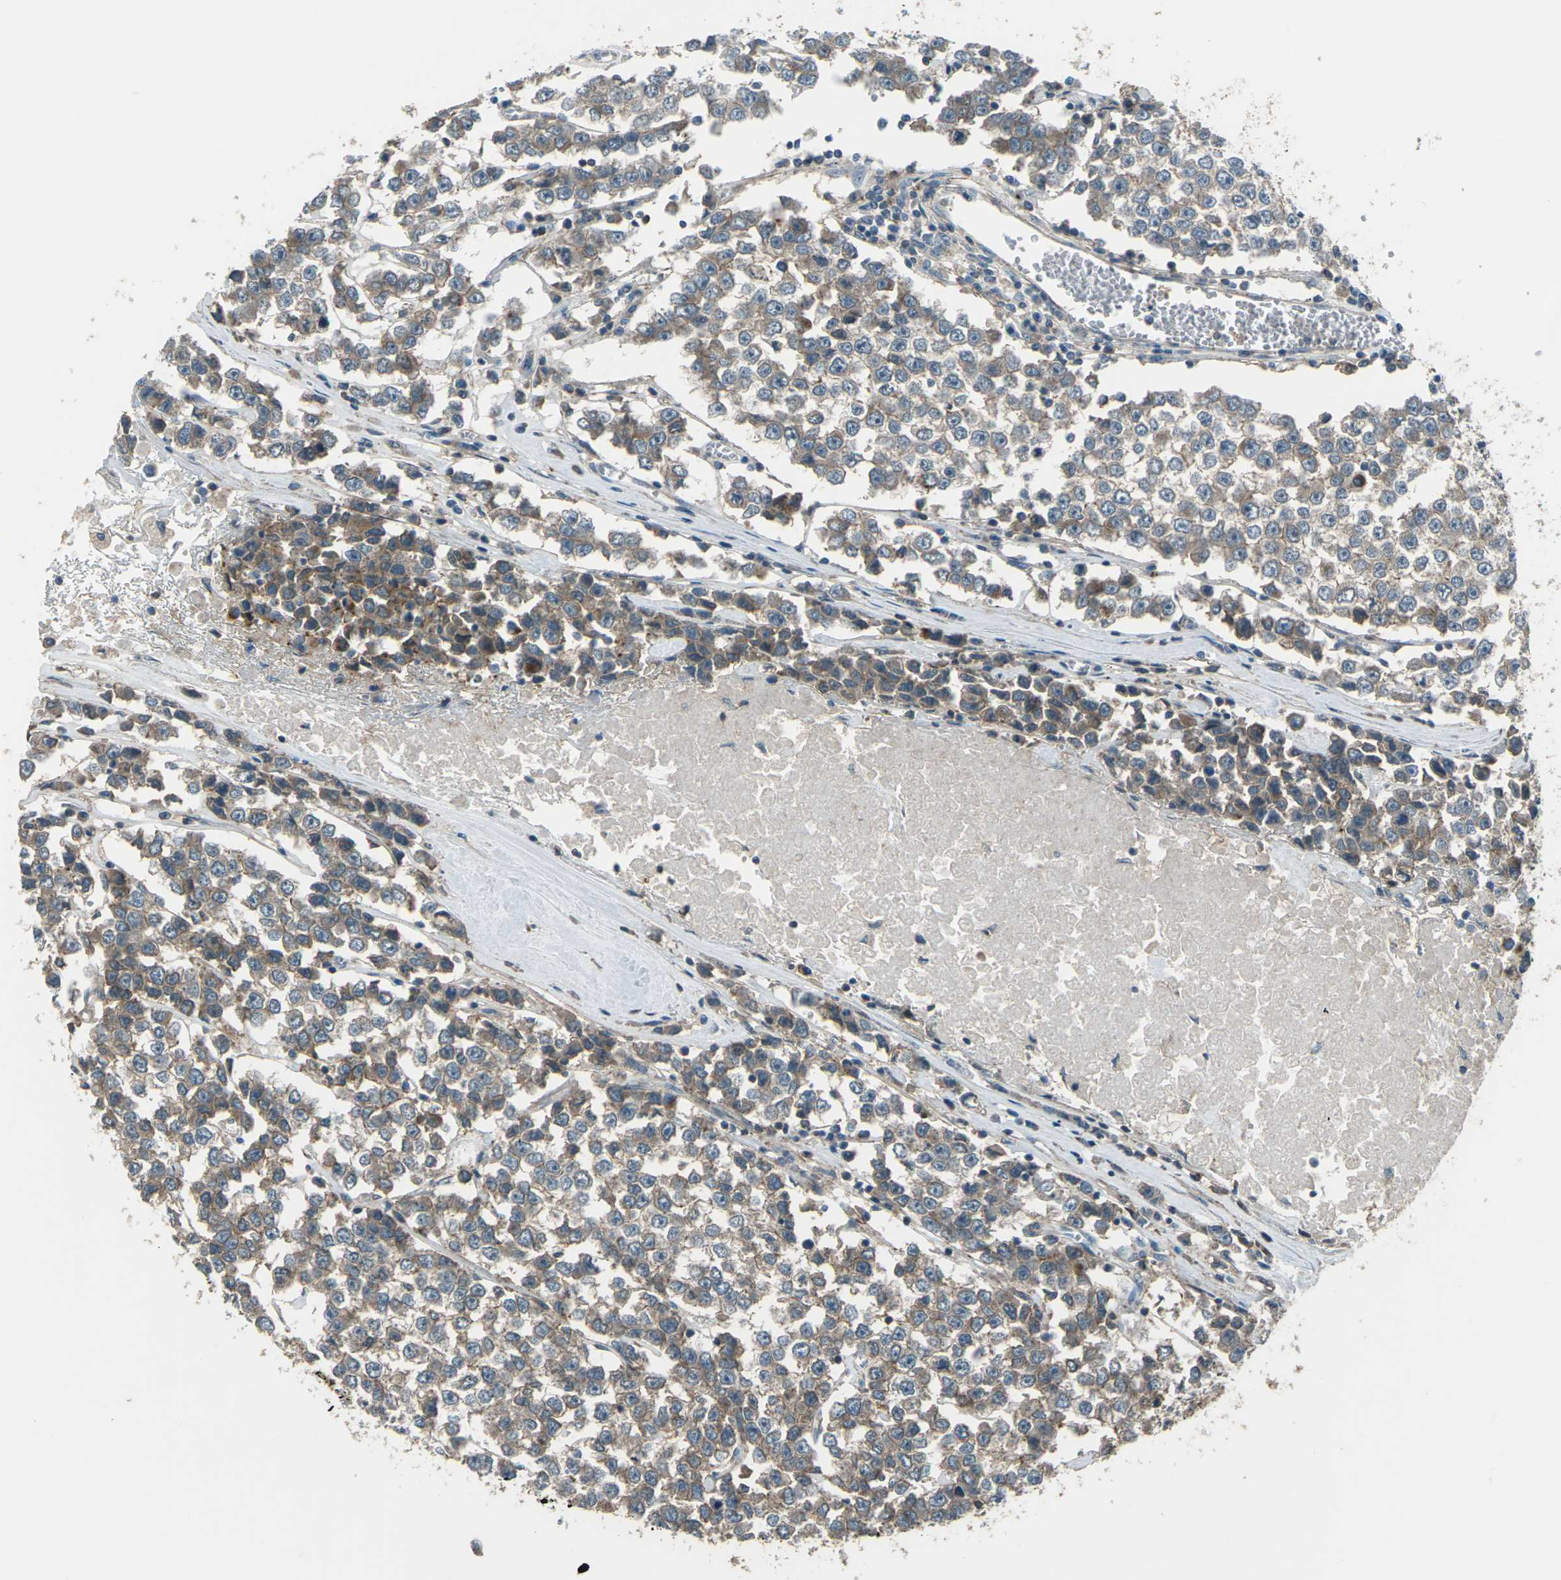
{"staining": {"intensity": "weak", "quantity": ">75%", "location": "cytoplasmic/membranous"}, "tissue": "testis cancer", "cell_type": "Tumor cells", "image_type": "cancer", "snomed": [{"axis": "morphology", "description": "Seminoma, NOS"}, {"axis": "morphology", "description": "Carcinoma, Embryonal, NOS"}, {"axis": "topography", "description": "Testis"}], "caption": "Immunohistochemical staining of testis seminoma reveals low levels of weak cytoplasmic/membranous expression in about >75% of tumor cells.", "gene": "CMTM4", "patient": {"sex": "male", "age": 52}}